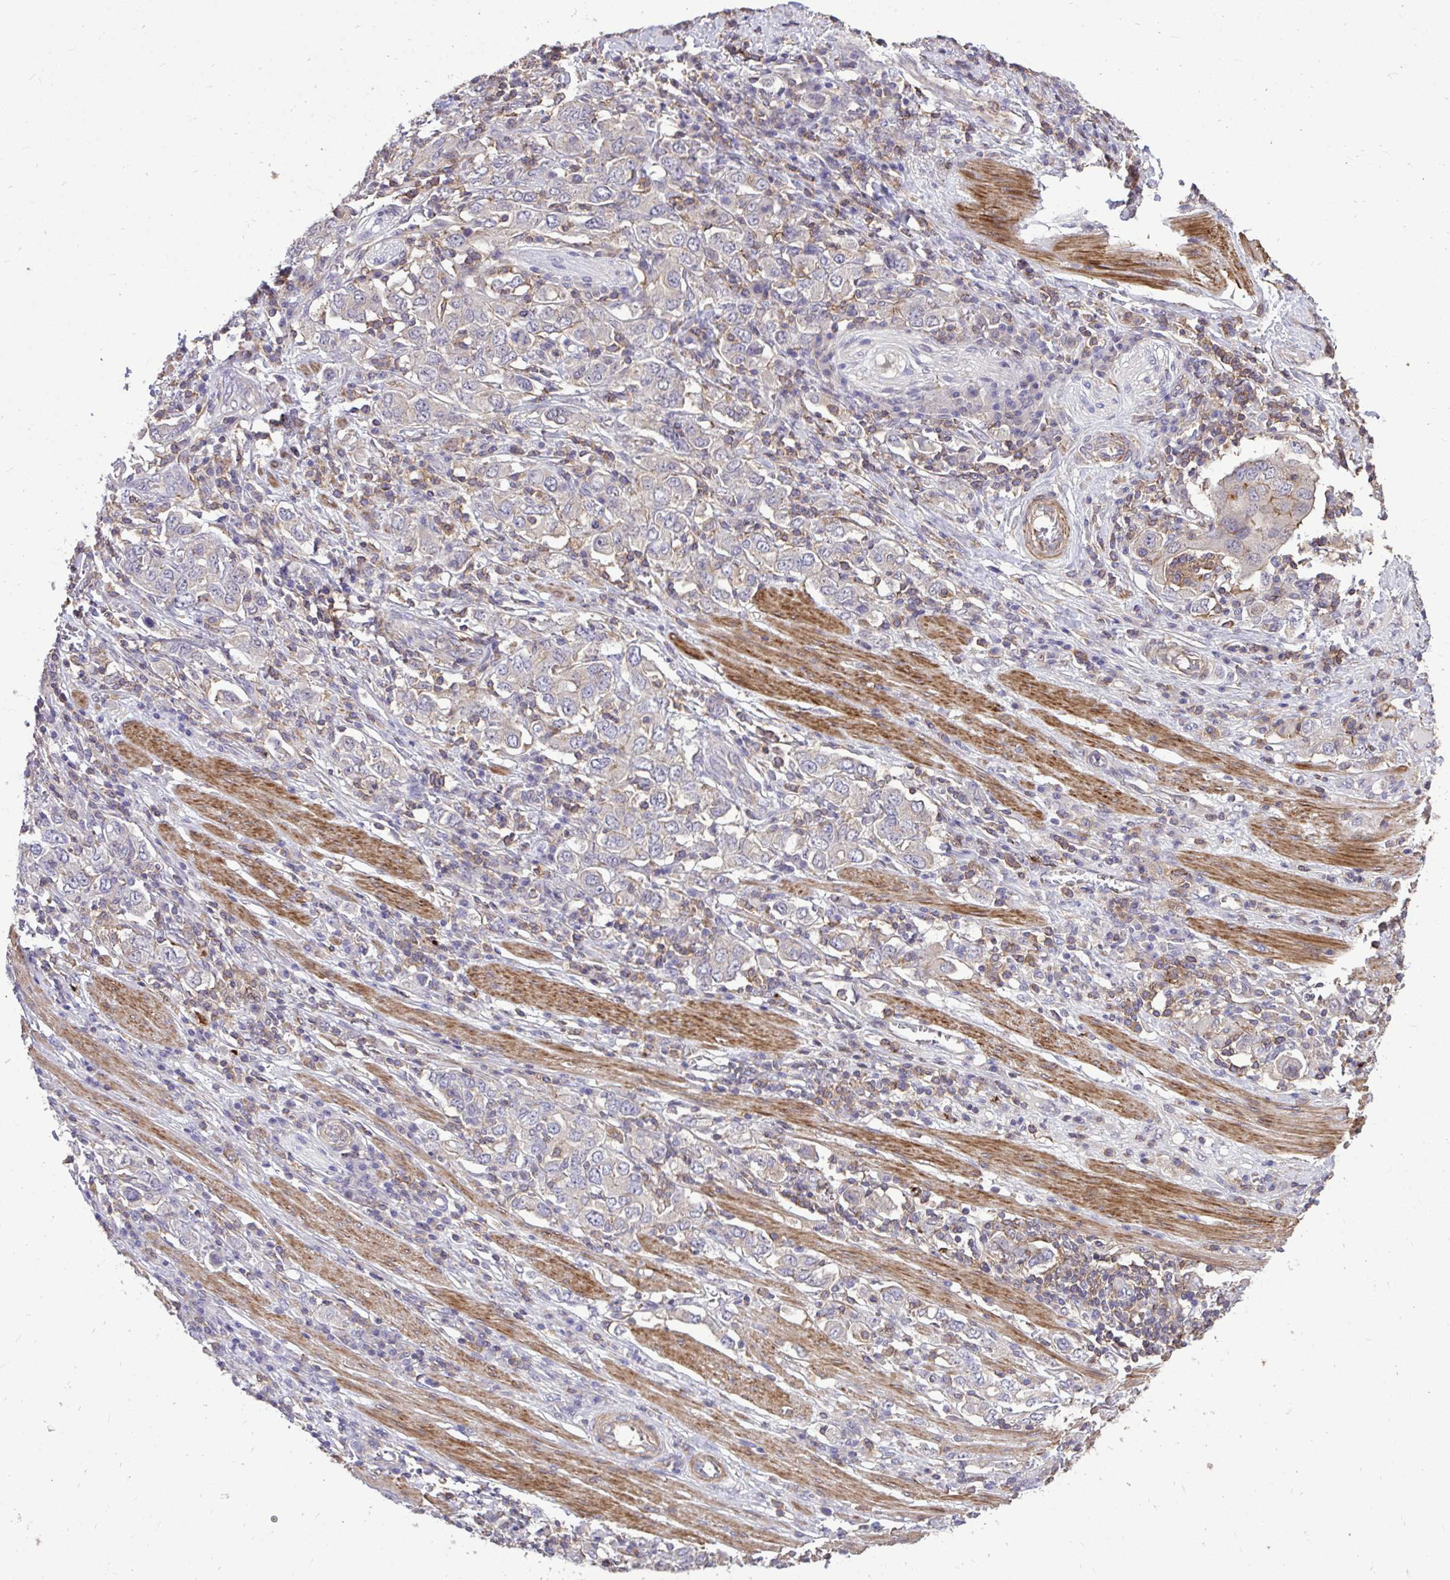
{"staining": {"intensity": "negative", "quantity": "none", "location": "none"}, "tissue": "stomach cancer", "cell_type": "Tumor cells", "image_type": "cancer", "snomed": [{"axis": "morphology", "description": "Adenocarcinoma, NOS"}, {"axis": "topography", "description": "Stomach, upper"}, {"axis": "topography", "description": "Stomach"}], "caption": "Tumor cells show no significant protein staining in stomach cancer.", "gene": "IGFL2", "patient": {"sex": "male", "age": 62}}